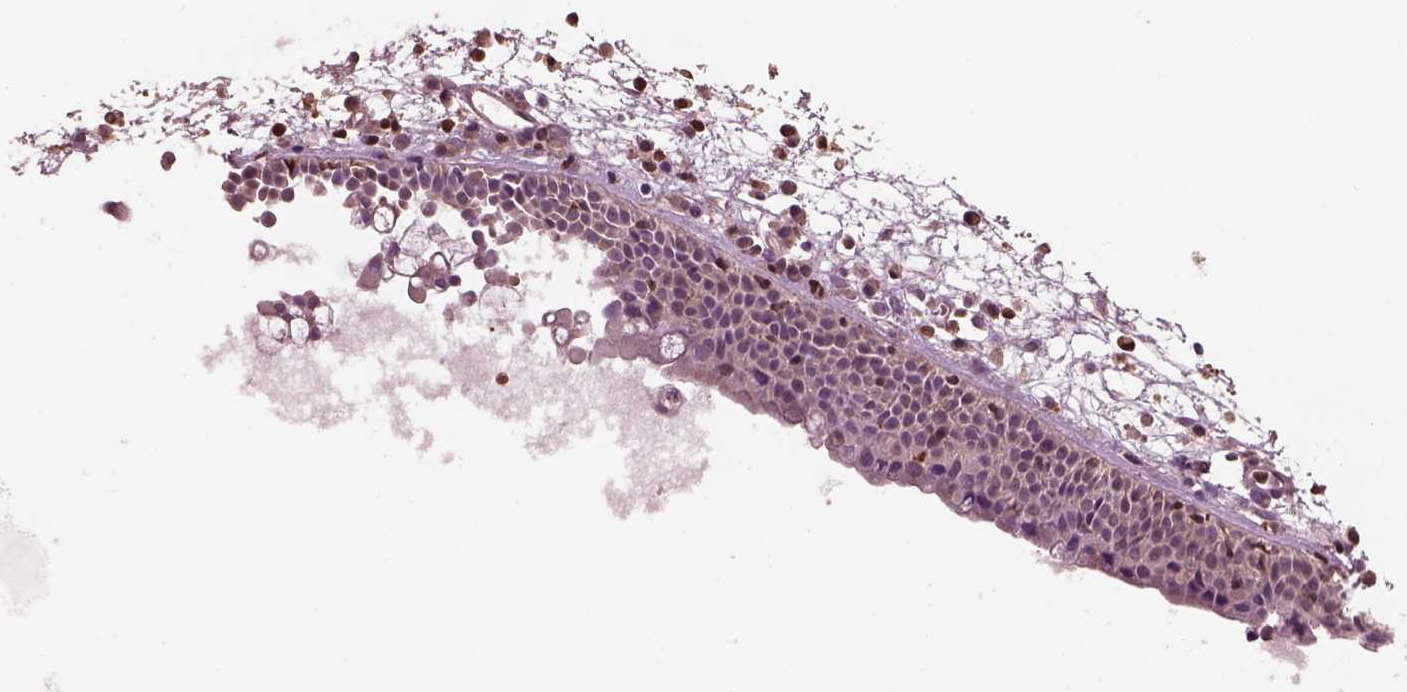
{"staining": {"intensity": "negative", "quantity": "none", "location": "none"}, "tissue": "nasopharynx", "cell_type": "Respiratory epithelial cells", "image_type": "normal", "snomed": [{"axis": "morphology", "description": "Normal tissue, NOS"}, {"axis": "topography", "description": "Nasopharynx"}], "caption": "The micrograph exhibits no staining of respiratory epithelial cells in normal nasopharynx.", "gene": "IL31RA", "patient": {"sex": "male", "age": 61}}